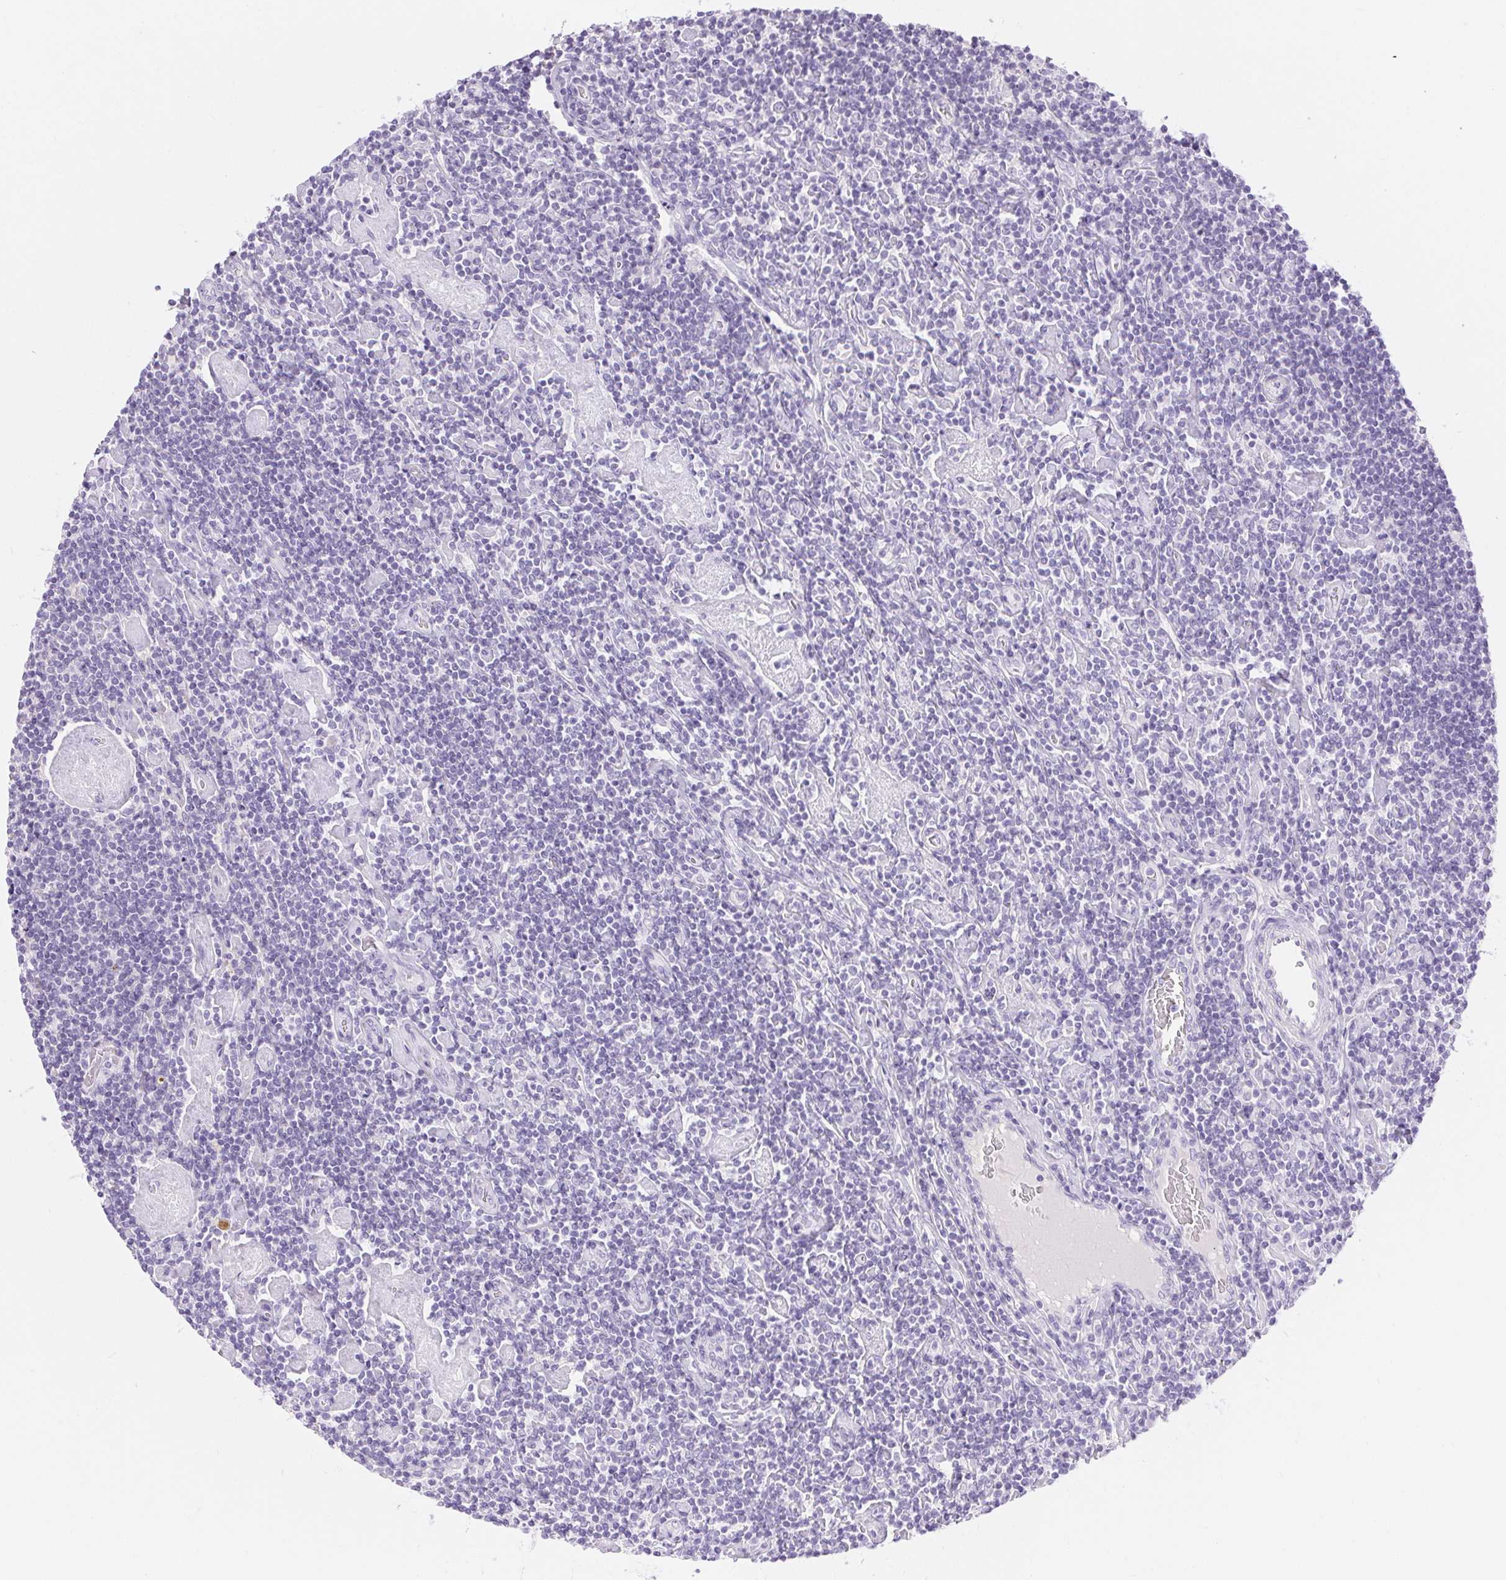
{"staining": {"intensity": "negative", "quantity": "none", "location": "none"}, "tissue": "lymphoma", "cell_type": "Tumor cells", "image_type": "cancer", "snomed": [{"axis": "morphology", "description": "Hodgkin's disease, NOS"}, {"axis": "topography", "description": "Lymph node"}], "caption": "Immunohistochemistry histopathology image of human lymphoma stained for a protein (brown), which displays no expression in tumor cells. (Brightfield microscopy of DAB (3,3'-diaminobenzidine) IHC at high magnification).", "gene": "CLDN16", "patient": {"sex": "male", "age": 40}}